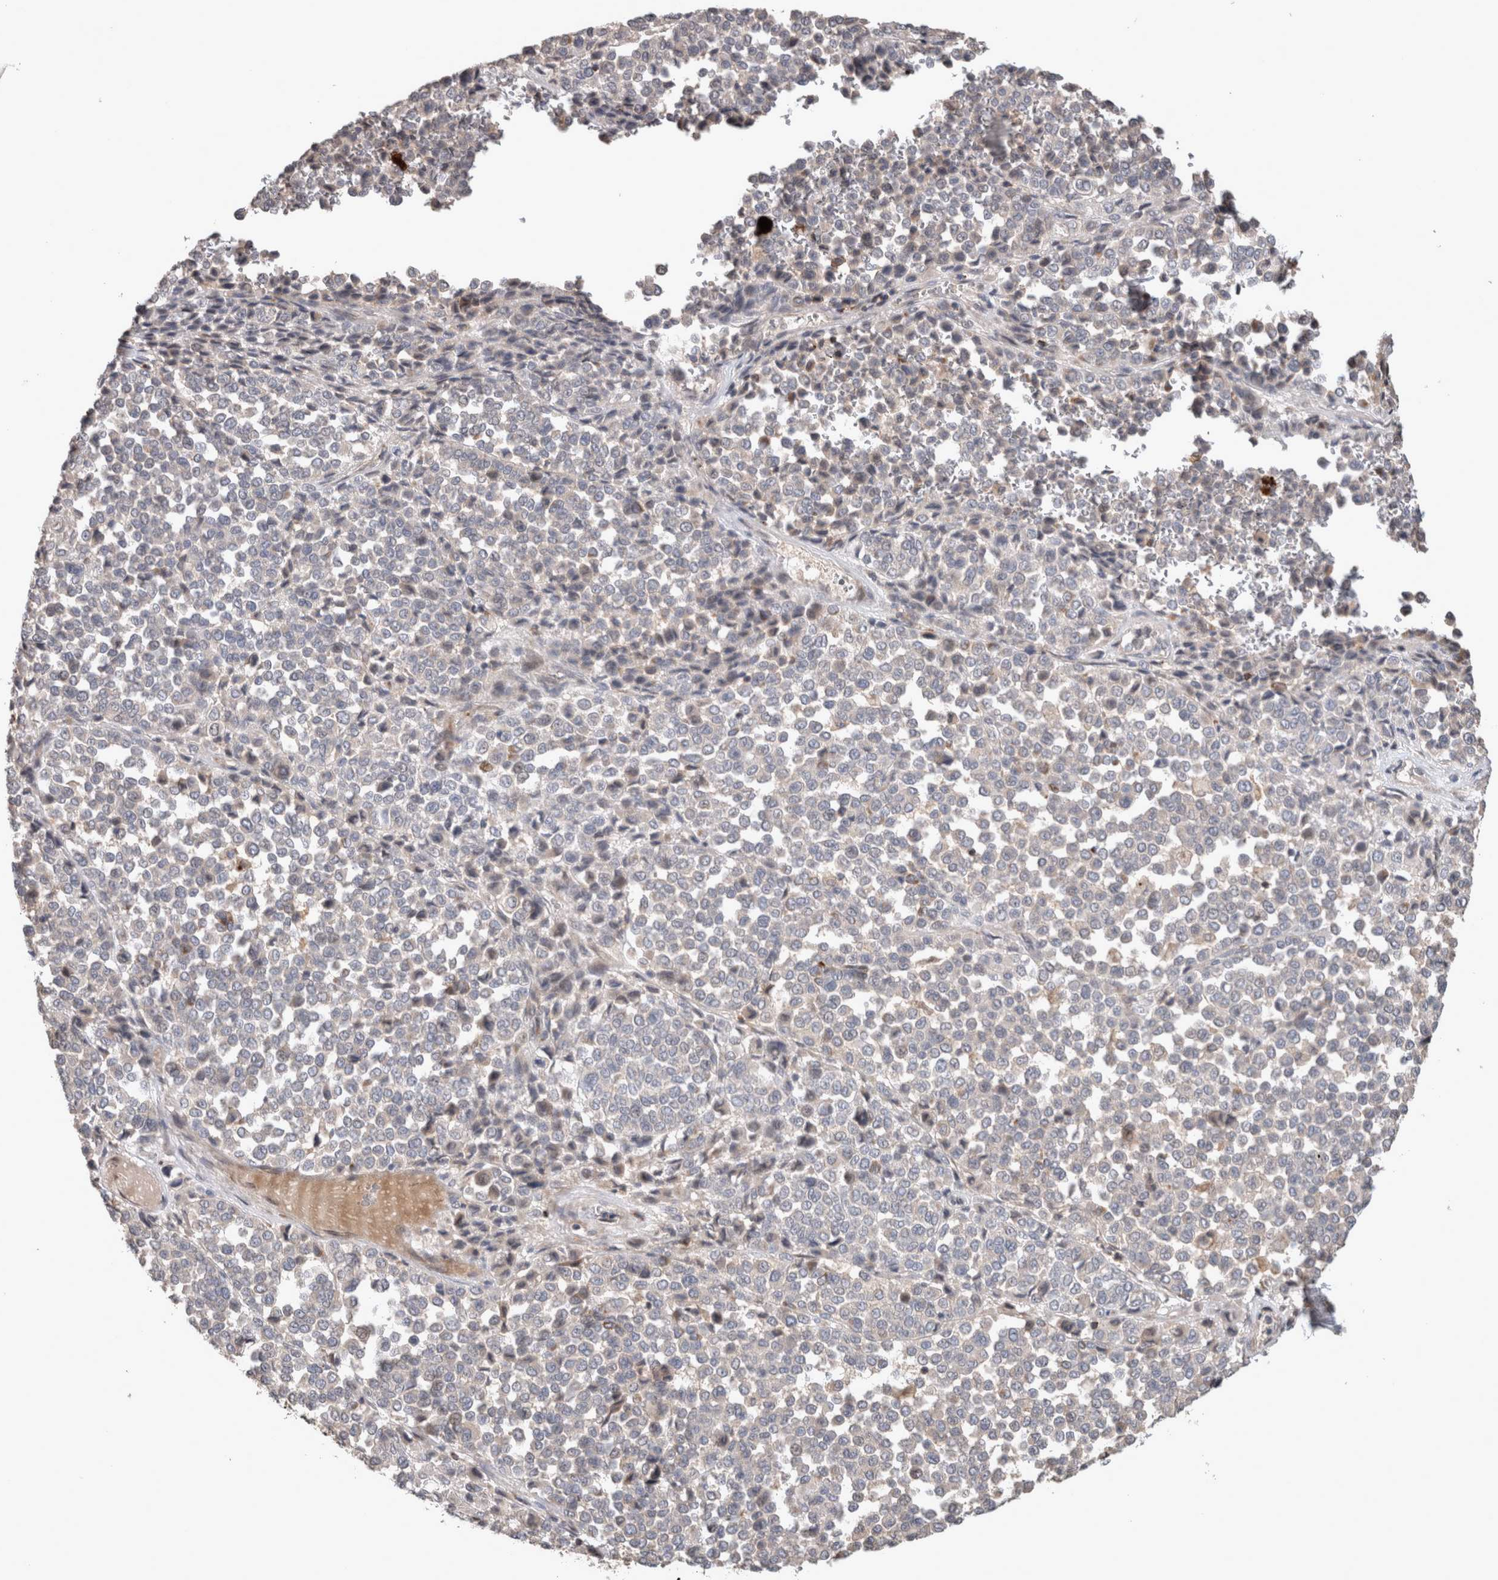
{"staining": {"intensity": "negative", "quantity": "none", "location": "none"}, "tissue": "melanoma", "cell_type": "Tumor cells", "image_type": "cancer", "snomed": [{"axis": "morphology", "description": "Malignant melanoma, Metastatic site"}, {"axis": "topography", "description": "Pancreas"}], "caption": "Tumor cells show no significant positivity in malignant melanoma (metastatic site).", "gene": "SERAC1", "patient": {"sex": "female", "age": 30}}